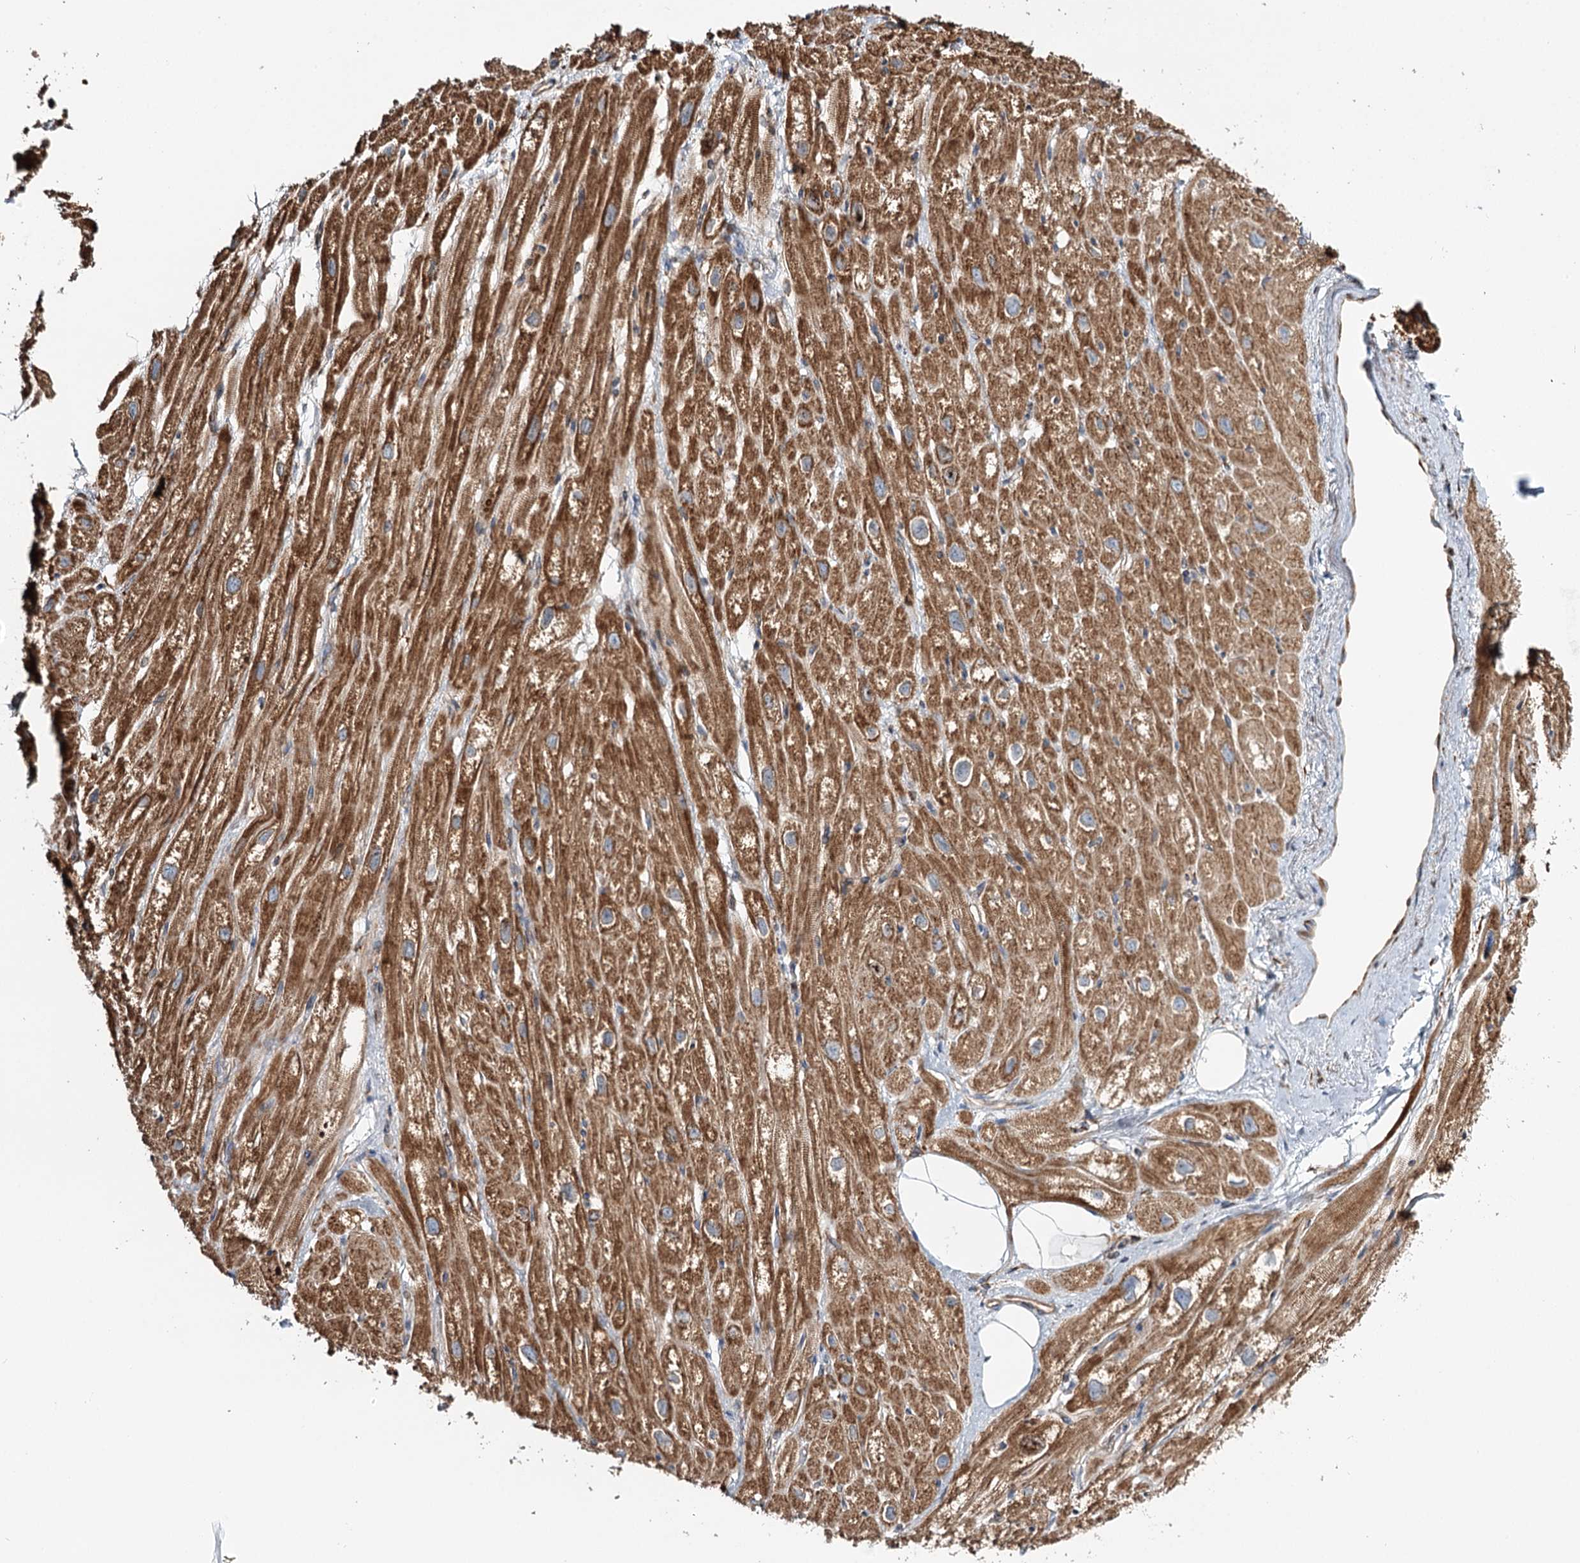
{"staining": {"intensity": "moderate", "quantity": ">75%", "location": "cytoplasmic/membranous"}, "tissue": "heart muscle", "cell_type": "Cardiomyocytes", "image_type": "normal", "snomed": [{"axis": "morphology", "description": "Normal tissue, NOS"}, {"axis": "topography", "description": "Heart"}], "caption": "The photomicrograph displays staining of unremarkable heart muscle, revealing moderate cytoplasmic/membranous protein staining (brown color) within cardiomyocytes. (DAB = brown stain, brightfield microscopy at high magnification).", "gene": "TAS1R1", "patient": {"sex": "male", "age": 50}}